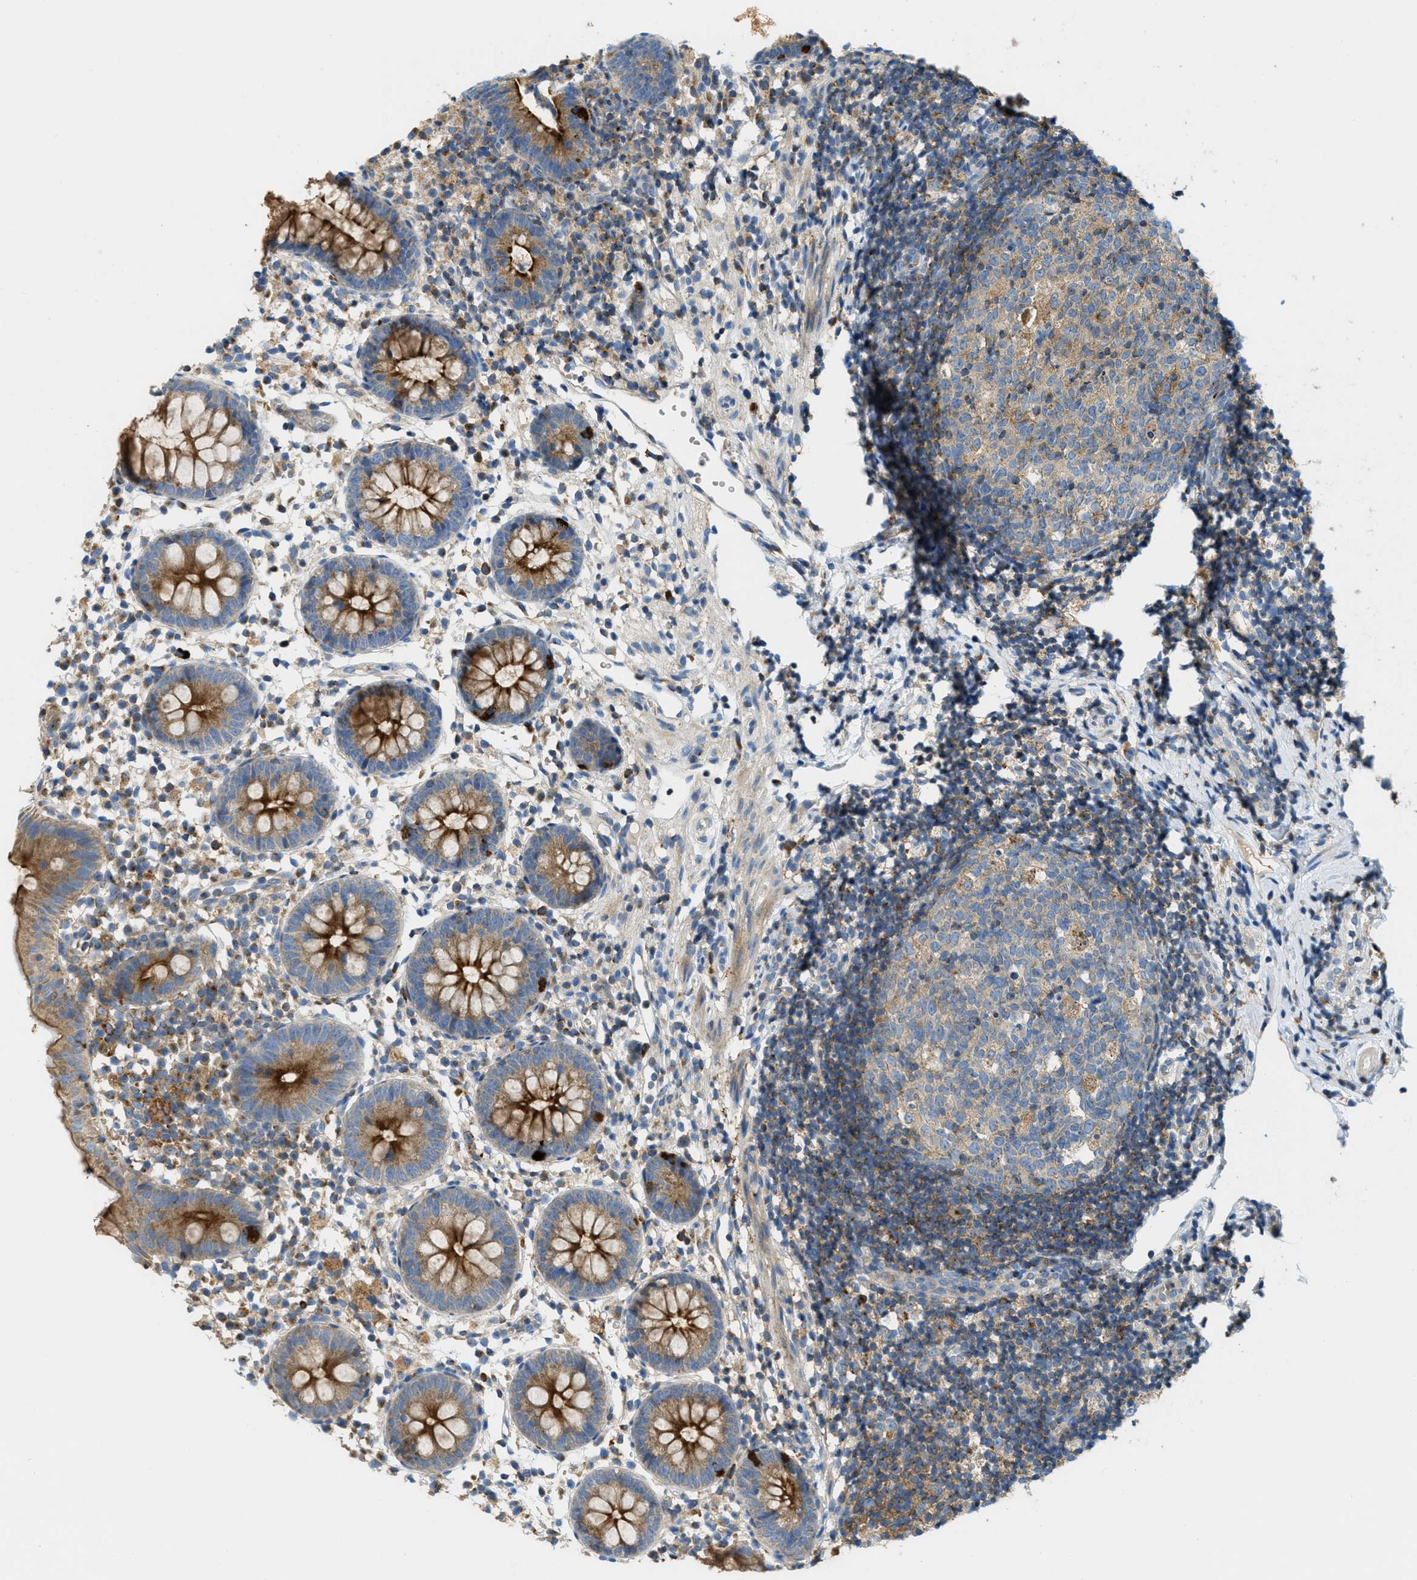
{"staining": {"intensity": "strong", "quantity": ">75%", "location": "cytoplasmic/membranous"}, "tissue": "appendix", "cell_type": "Glandular cells", "image_type": "normal", "snomed": [{"axis": "morphology", "description": "Normal tissue, NOS"}, {"axis": "topography", "description": "Appendix"}], "caption": "This histopathology image demonstrates immunohistochemistry staining of normal appendix, with high strong cytoplasmic/membranous staining in about >75% of glandular cells.", "gene": "RFFL", "patient": {"sex": "female", "age": 20}}